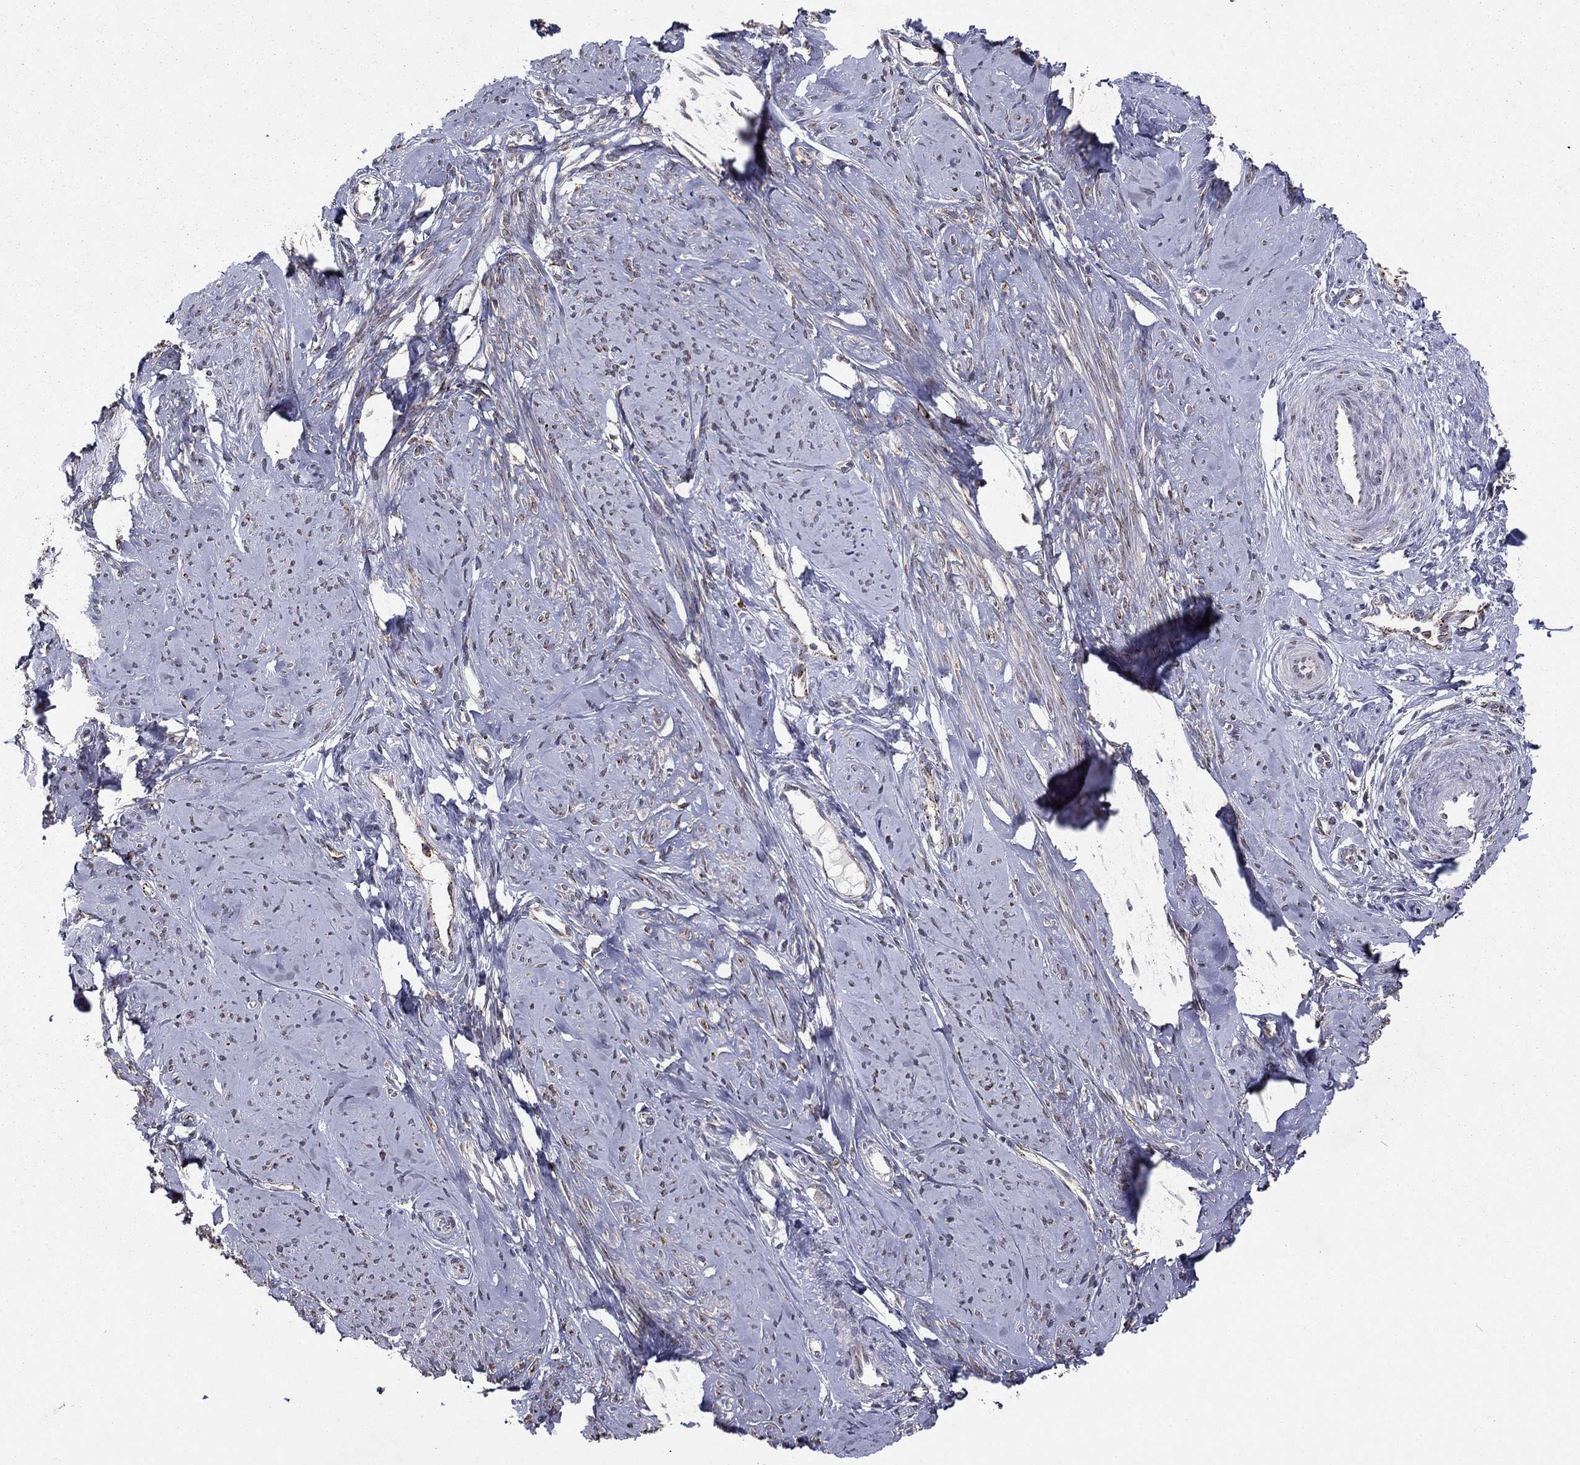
{"staining": {"intensity": "negative", "quantity": "none", "location": "none"}, "tissue": "smooth muscle", "cell_type": "Smooth muscle cells", "image_type": "normal", "snomed": [{"axis": "morphology", "description": "Normal tissue, NOS"}, {"axis": "topography", "description": "Smooth muscle"}], "caption": "Immunohistochemical staining of normal human smooth muscle demonstrates no significant staining in smooth muscle cells. The staining is performed using DAB (3,3'-diaminobenzidine) brown chromogen with nuclei counter-stained in using hematoxylin.", "gene": "YIF1A", "patient": {"sex": "female", "age": 48}}